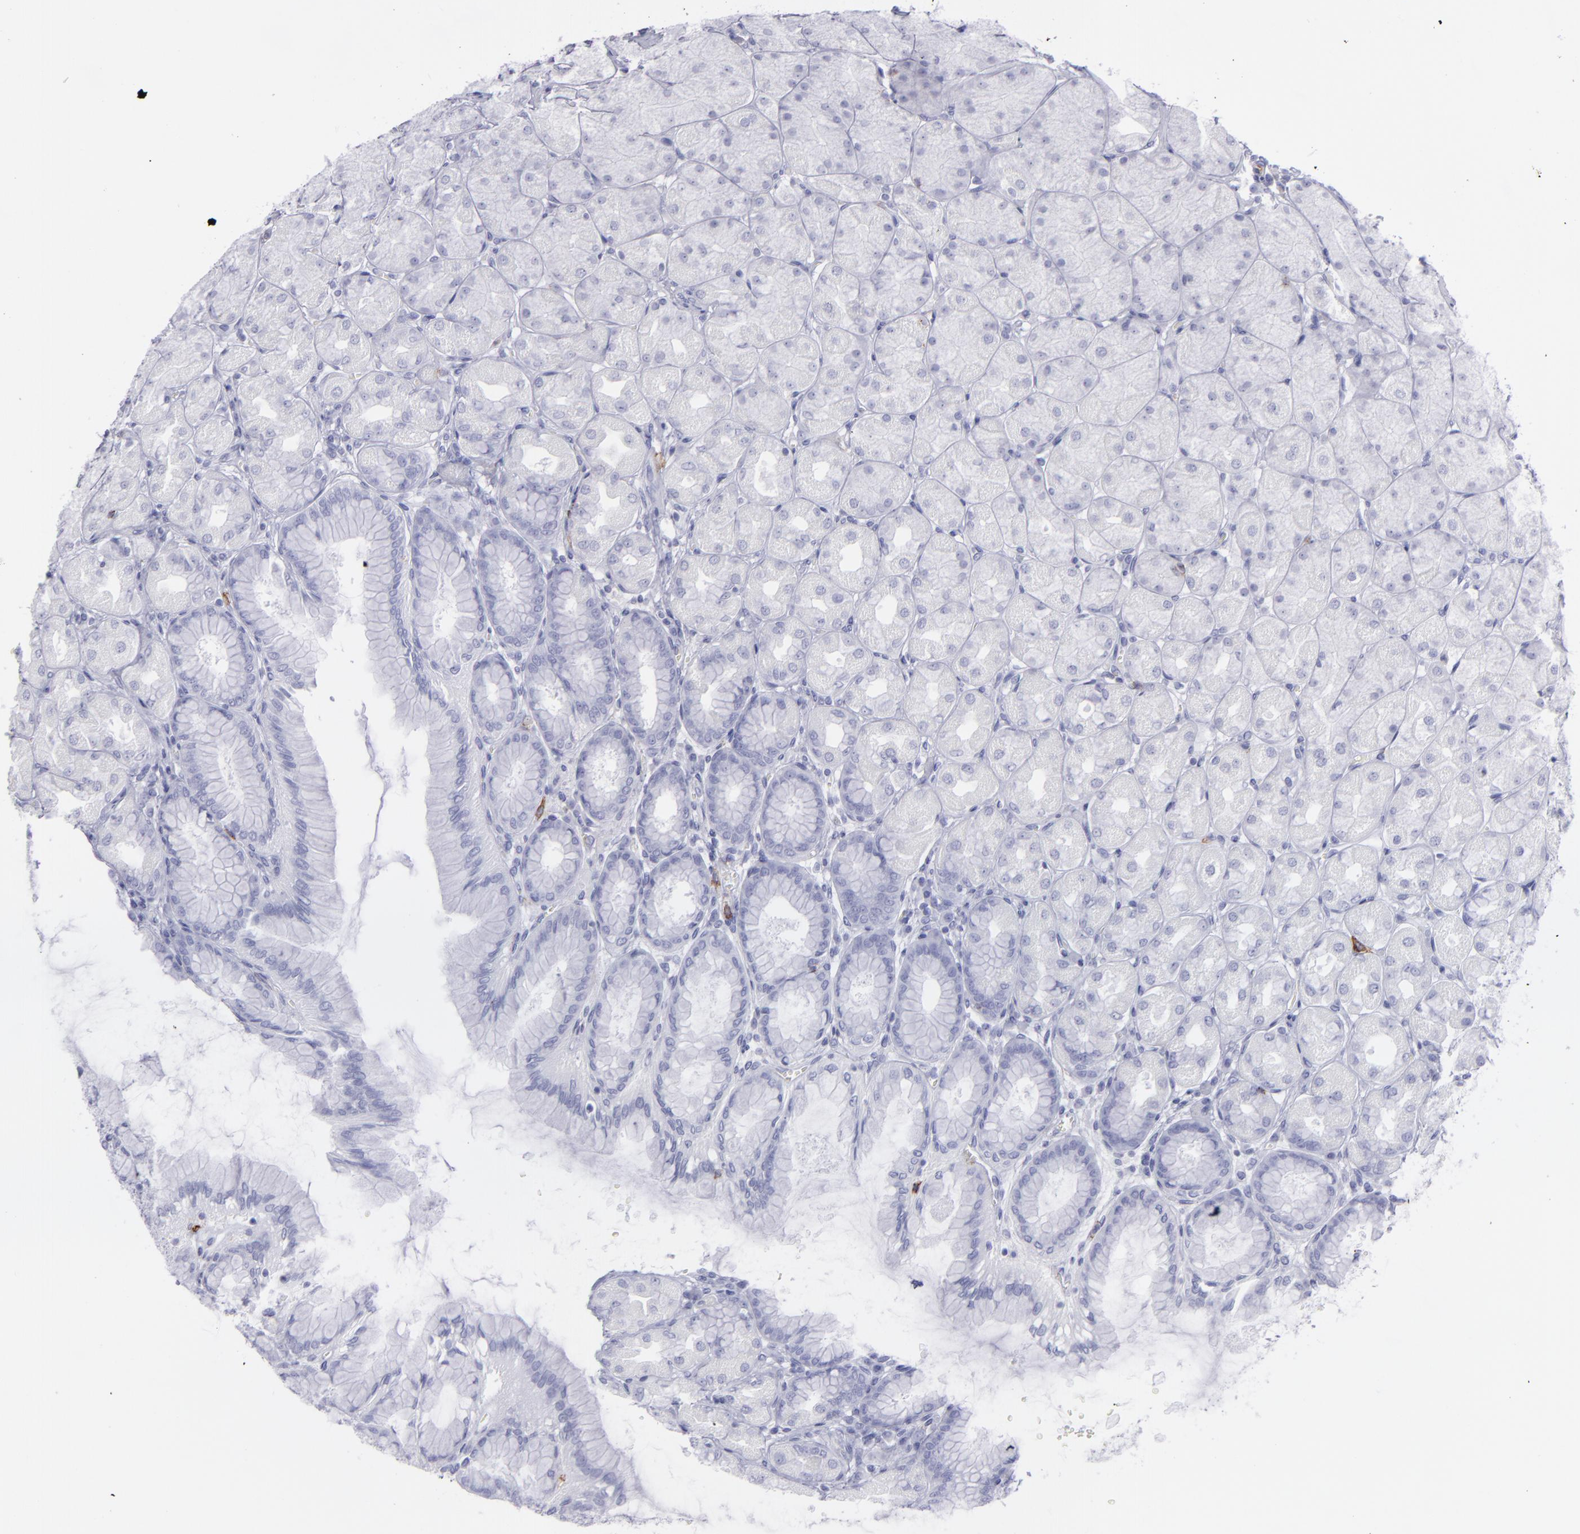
{"staining": {"intensity": "negative", "quantity": "none", "location": "none"}, "tissue": "stomach", "cell_type": "Glandular cells", "image_type": "normal", "snomed": [{"axis": "morphology", "description": "Normal tissue, NOS"}, {"axis": "topography", "description": "Stomach, upper"}], "caption": "The histopathology image exhibits no staining of glandular cells in benign stomach. Nuclei are stained in blue.", "gene": "SELPLG", "patient": {"sex": "female", "age": 56}}